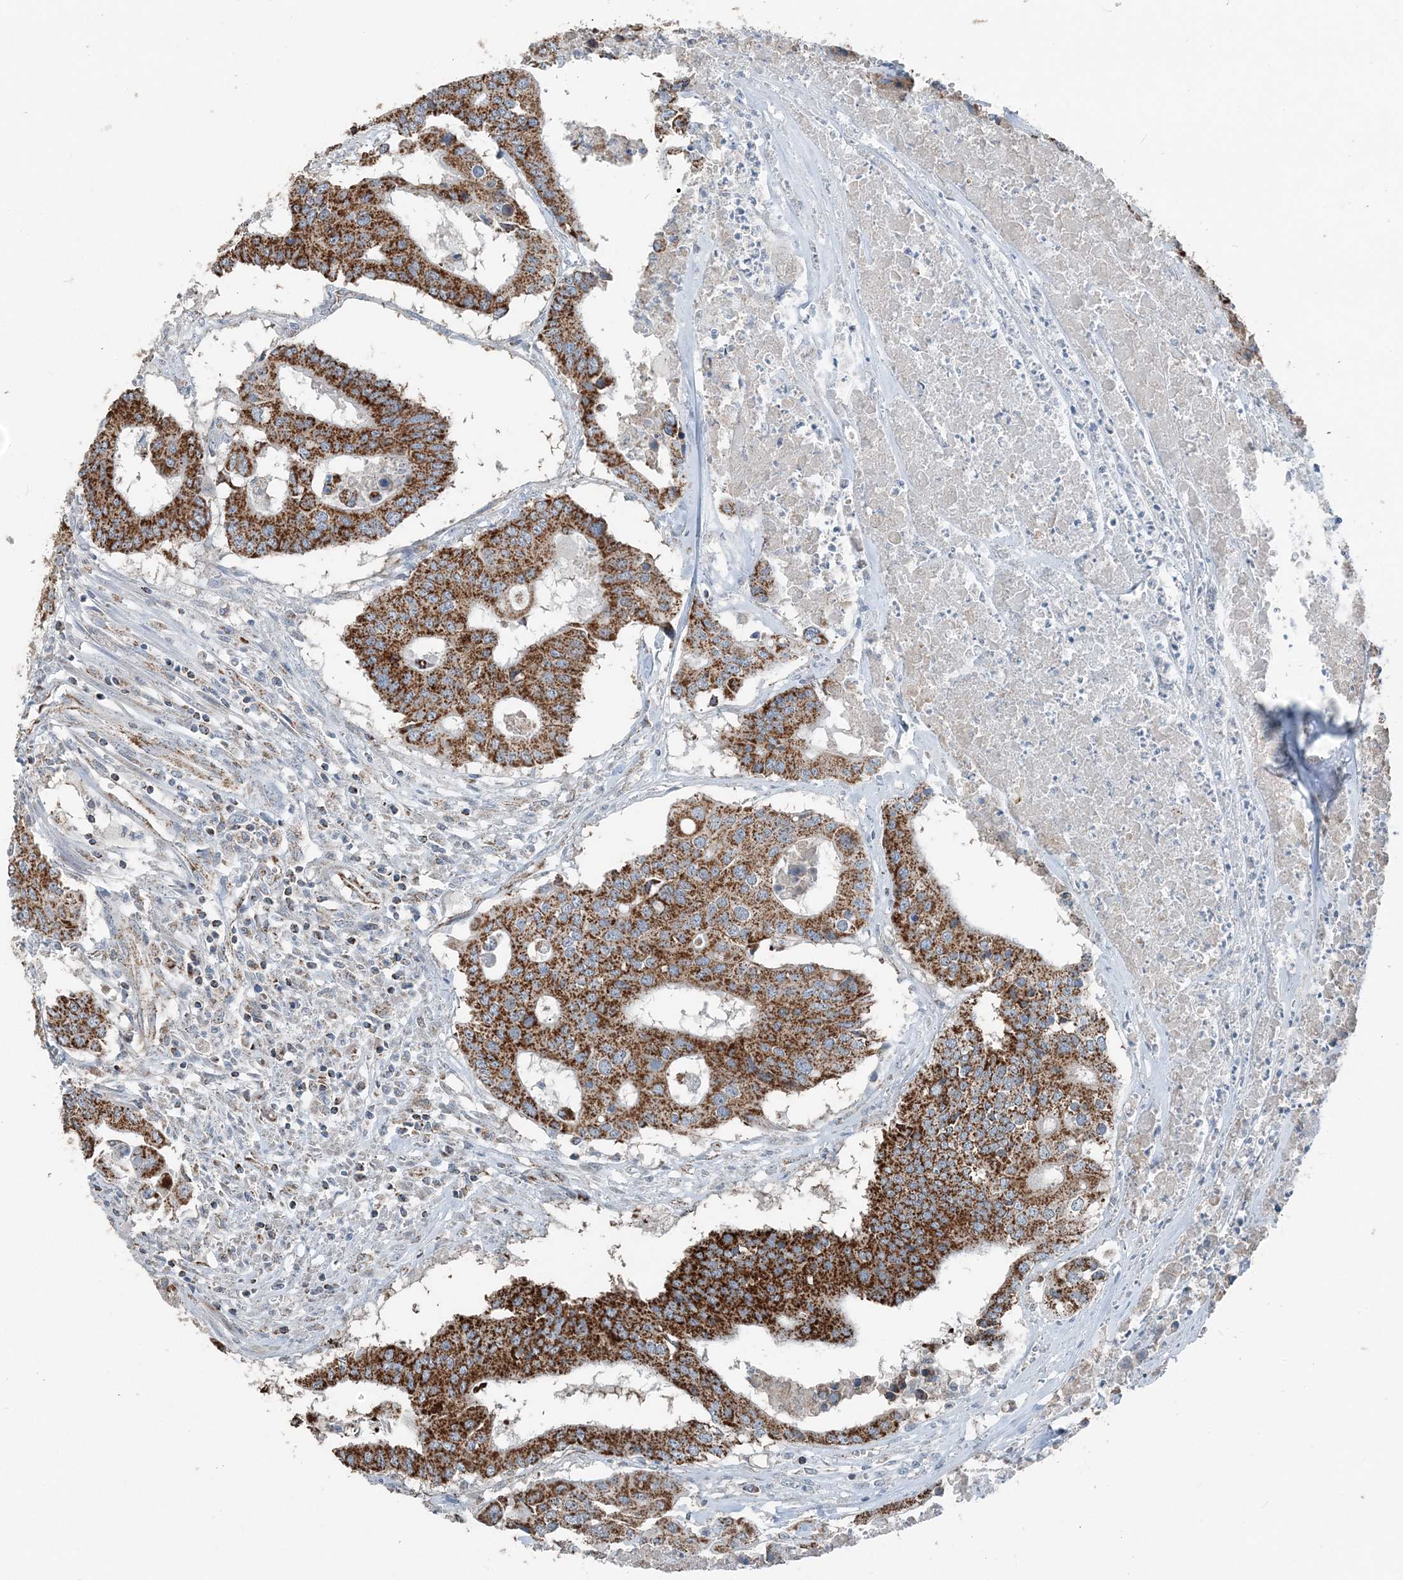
{"staining": {"intensity": "moderate", "quantity": ">75%", "location": "cytoplasmic/membranous"}, "tissue": "colorectal cancer", "cell_type": "Tumor cells", "image_type": "cancer", "snomed": [{"axis": "morphology", "description": "Adenocarcinoma, NOS"}, {"axis": "topography", "description": "Colon"}], "caption": "A photomicrograph of human colorectal cancer (adenocarcinoma) stained for a protein shows moderate cytoplasmic/membranous brown staining in tumor cells. Using DAB (3,3'-diaminobenzidine) (brown) and hematoxylin (blue) stains, captured at high magnification using brightfield microscopy.", "gene": "SUCLG1", "patient": {"sex": "male", "age": 77}}